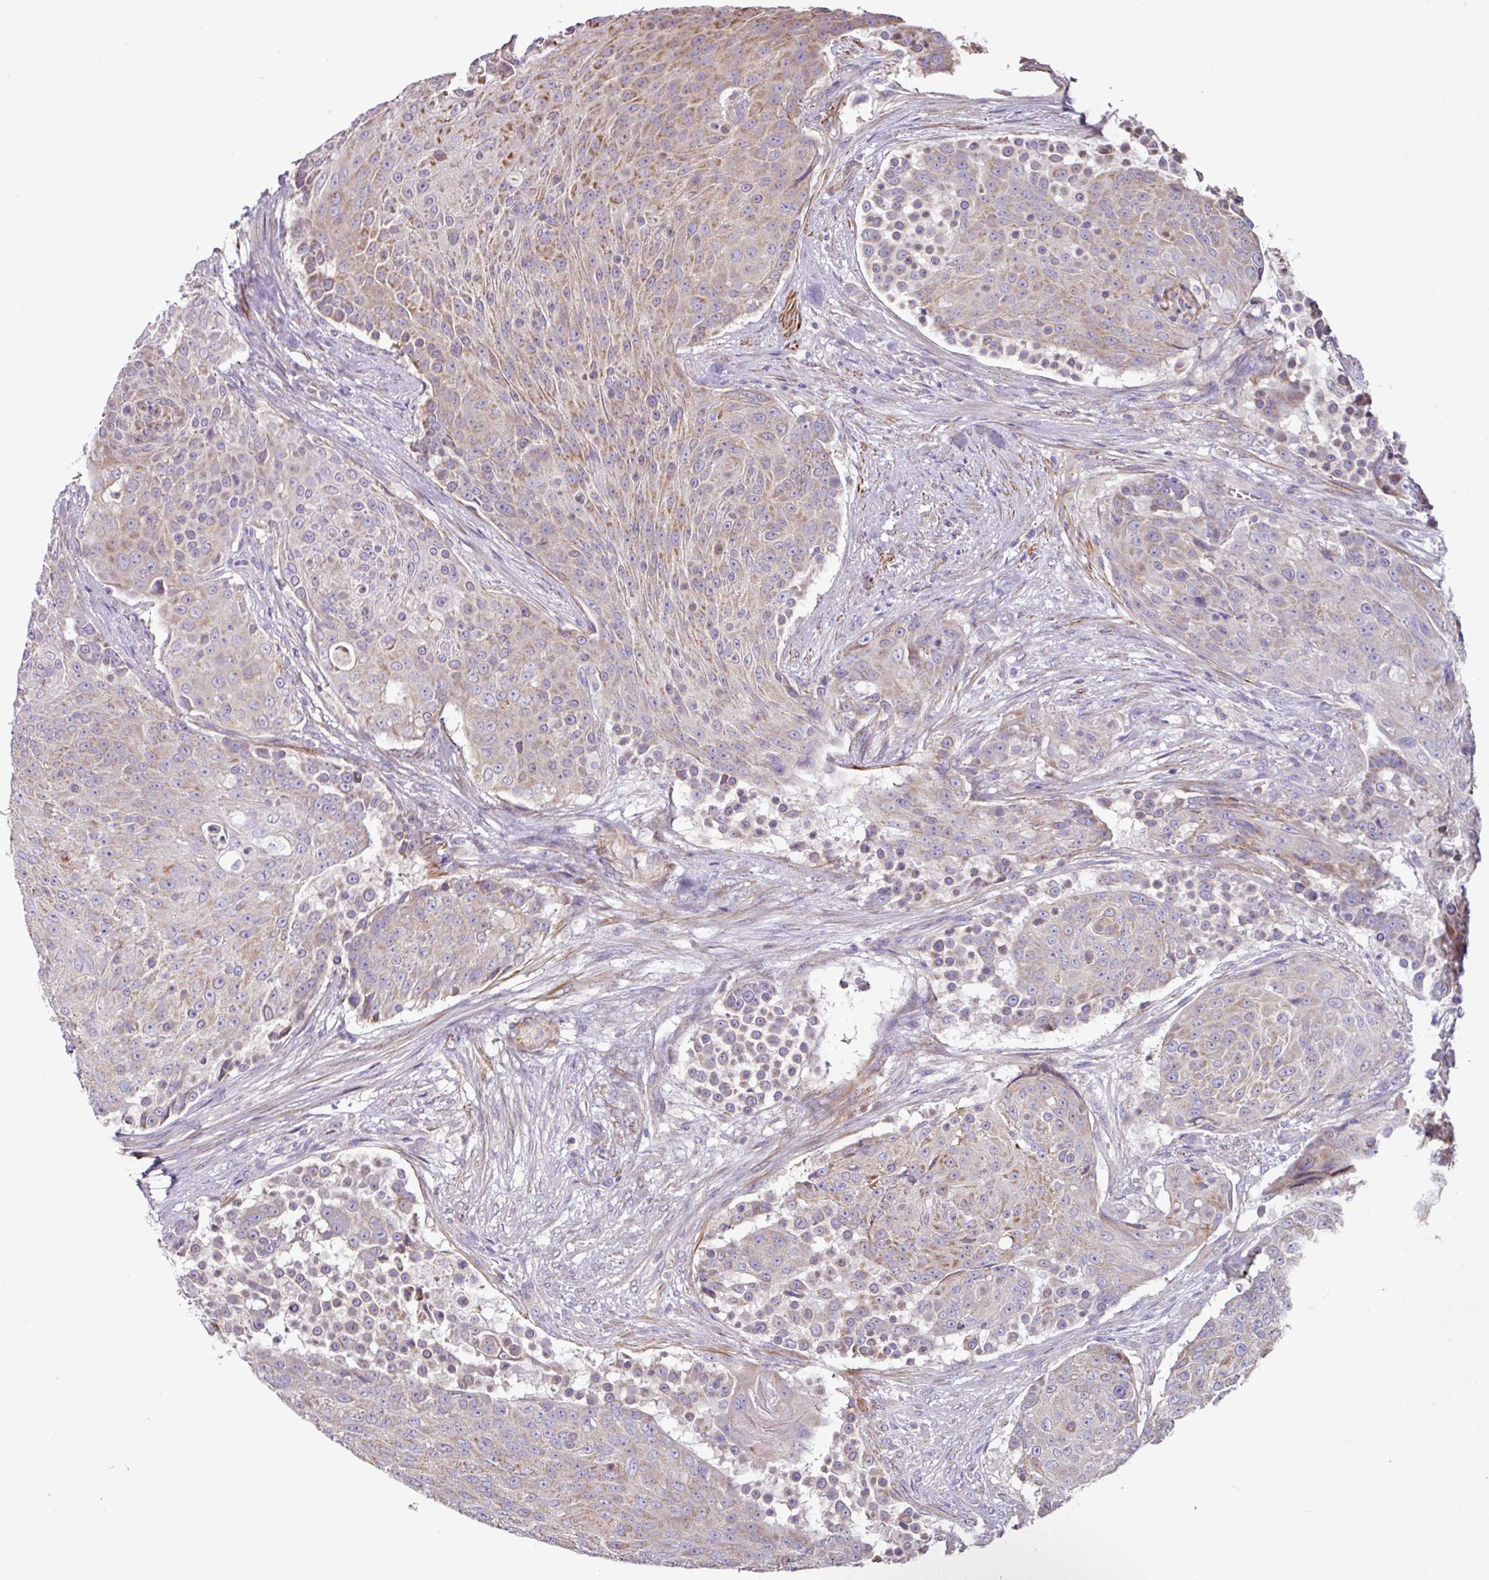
{"staining": {"intensity": "moderate", "quantity": "25%-75%", "location": "cytoplasmic/membranous"}, "tissue": "urothelial cancer", "cell_type": "Tumor cells", "image_type": "cancer", "snomed": [{"axis": "morphology", "description": "Urothelial carcinoma, High grade"}, {"axis": "topography", "description": "Urinary bladder"}], "caption": "Protein staining exhibits moderate cytoplasmic/membranous positivity in about 25%-75% of tumor cells in urothelial cancer.", "gene": "MRRF", "patient": {"sex": "female", "age": 63}}